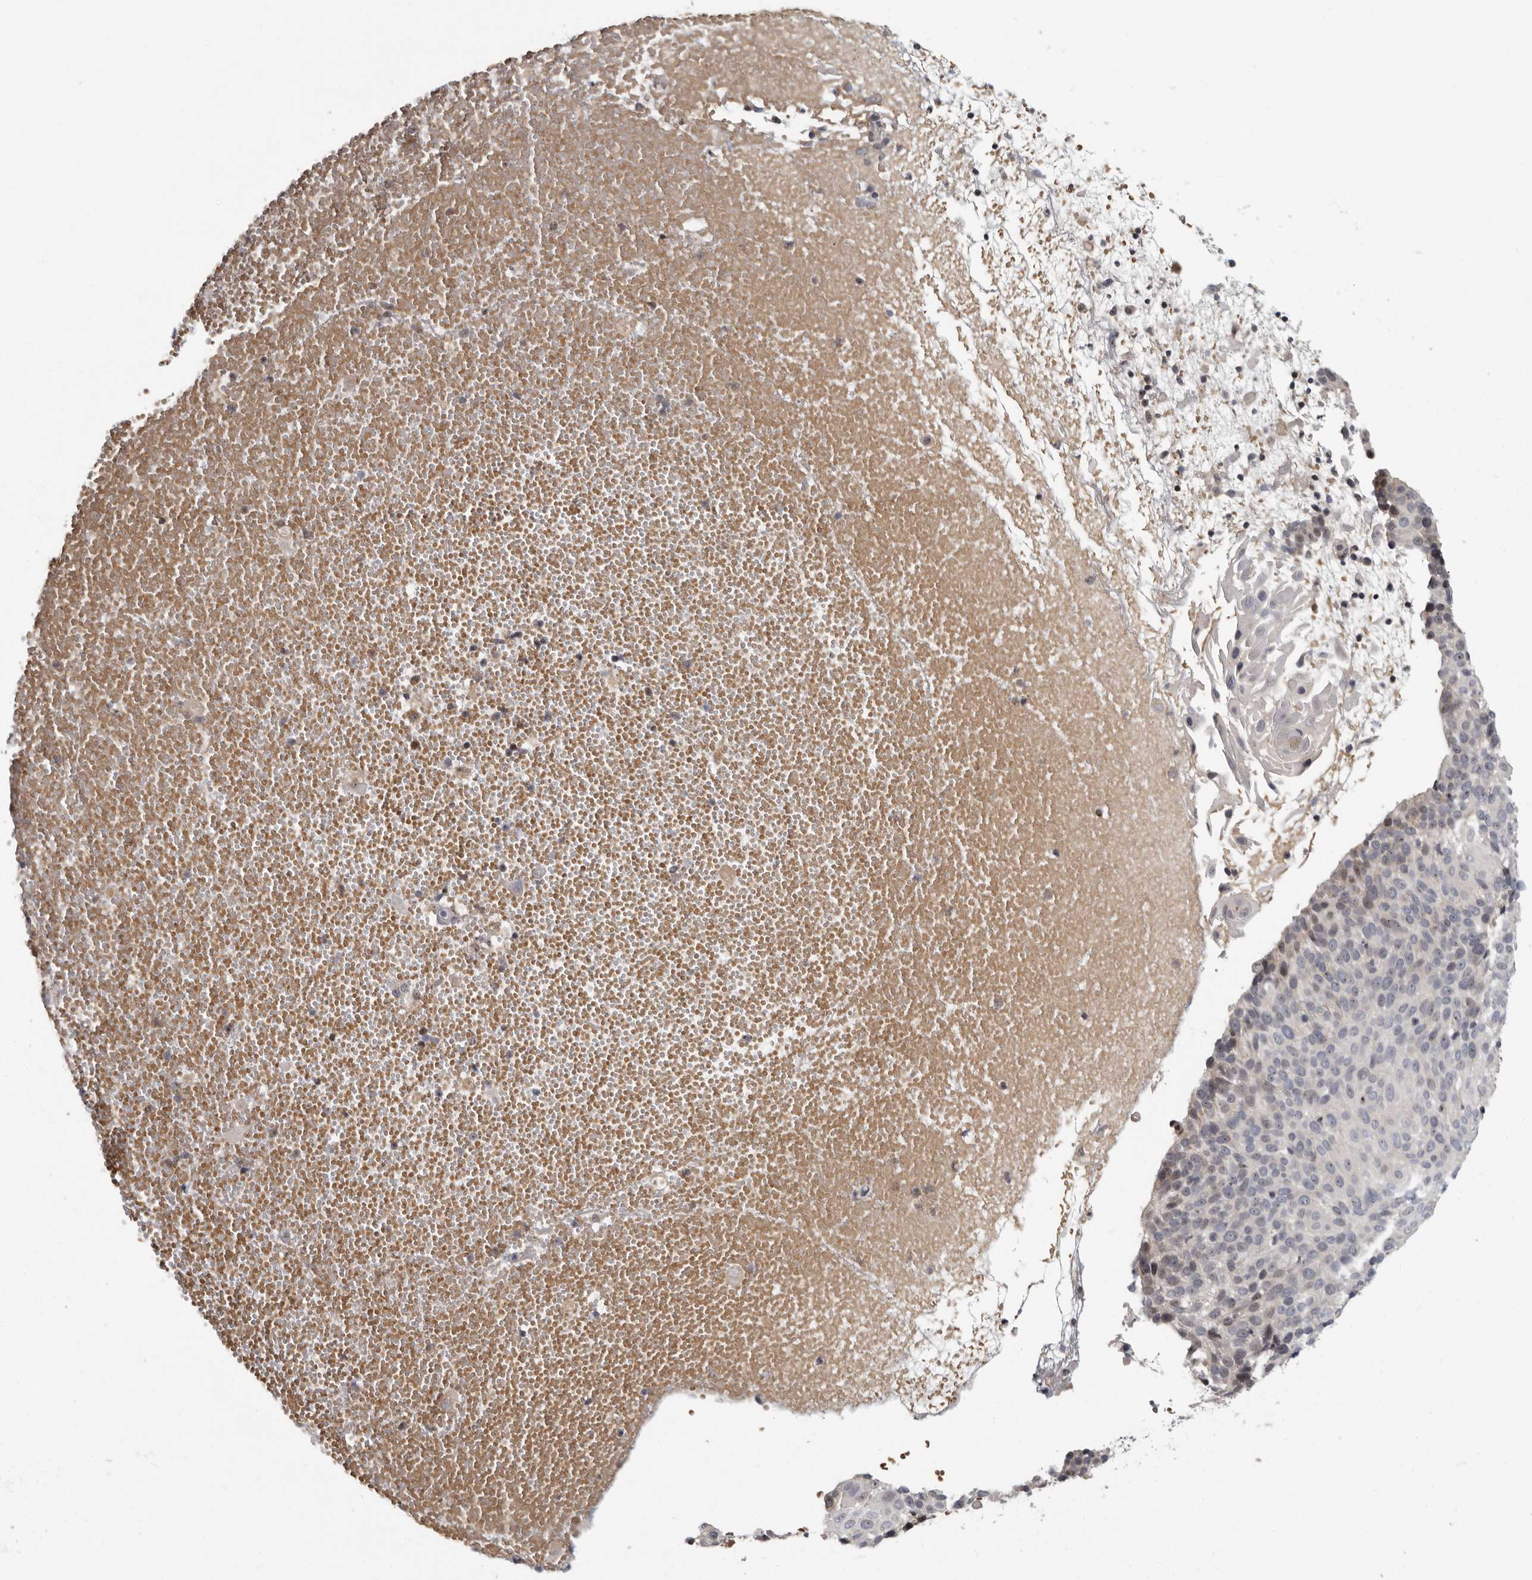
{"staining": {"intensity": "negative", "quantity": "none", "location": "none"}, "tissue": "cervical cancer", "cell_type": "Tumor cells", "image_type": "cancer", "snomed": [{"axis": "morphology", "description": "Squamous cell carcinoma, NOS"}, {"axis": "topography", "description": "Cervix"}], "caption": "Immunohistochemical staining of human cervical cancer exhibits no significant positivity in tumor cells.", "gene": "PDCD11", "patient": {"sex": "female", "age": 74}}